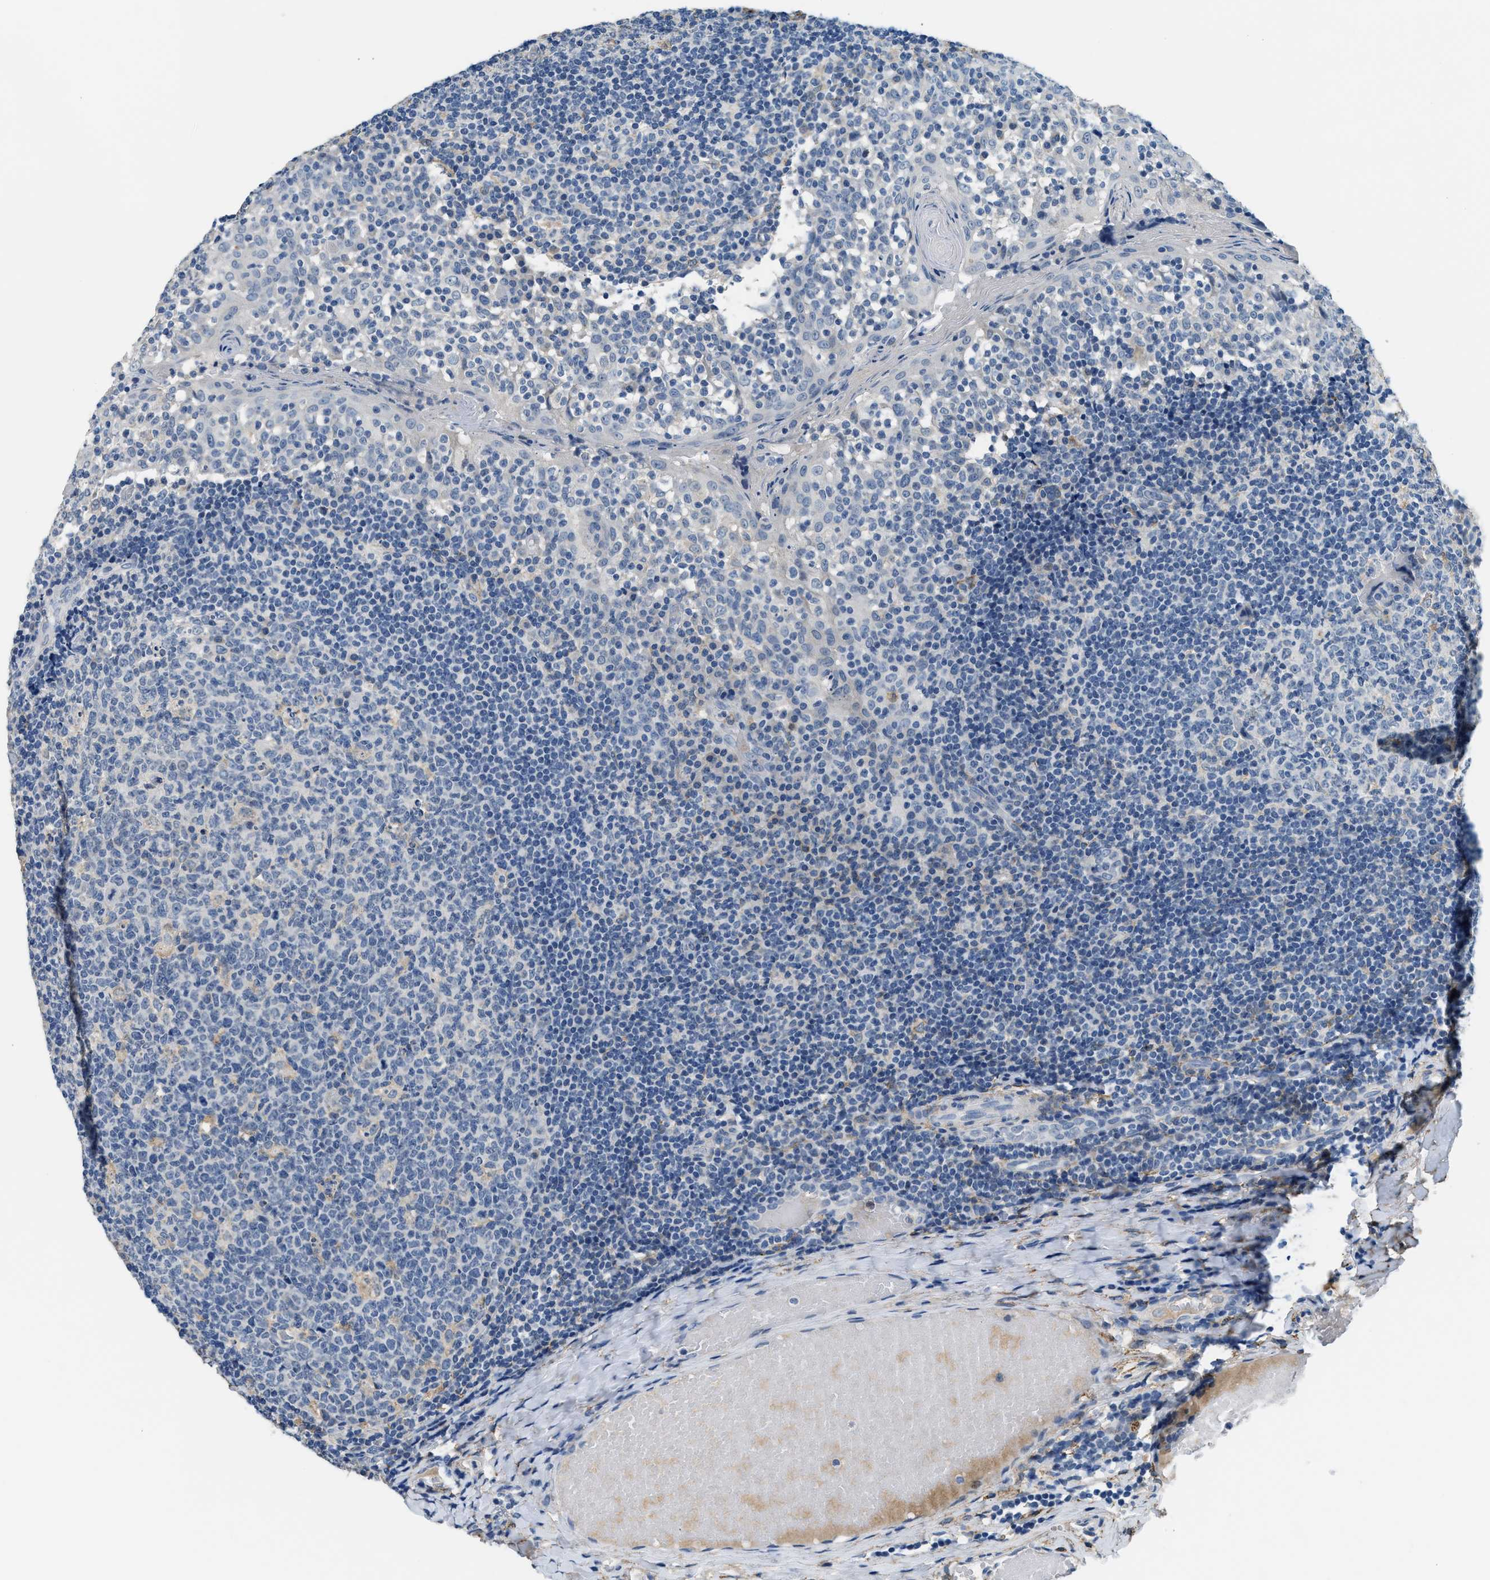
{"staining": {"intensity": "negative", "quantity": "none", "location": "none"}, "tissue": "tonsil", "cell_type": "Germinal center cells", "image_type": "normal", "snomed": [{"axis": "morphology", "description": "Normal tissue, NOS"}, {"axis": "topography", "description": "Tonsil"}], "caption": "Unremarkable tonsil was stained to show a protein in brown. There is no significant positivity in germinal center cells.", "gene": "LRP1", "patient": {"sex": "female", "age": 19}}